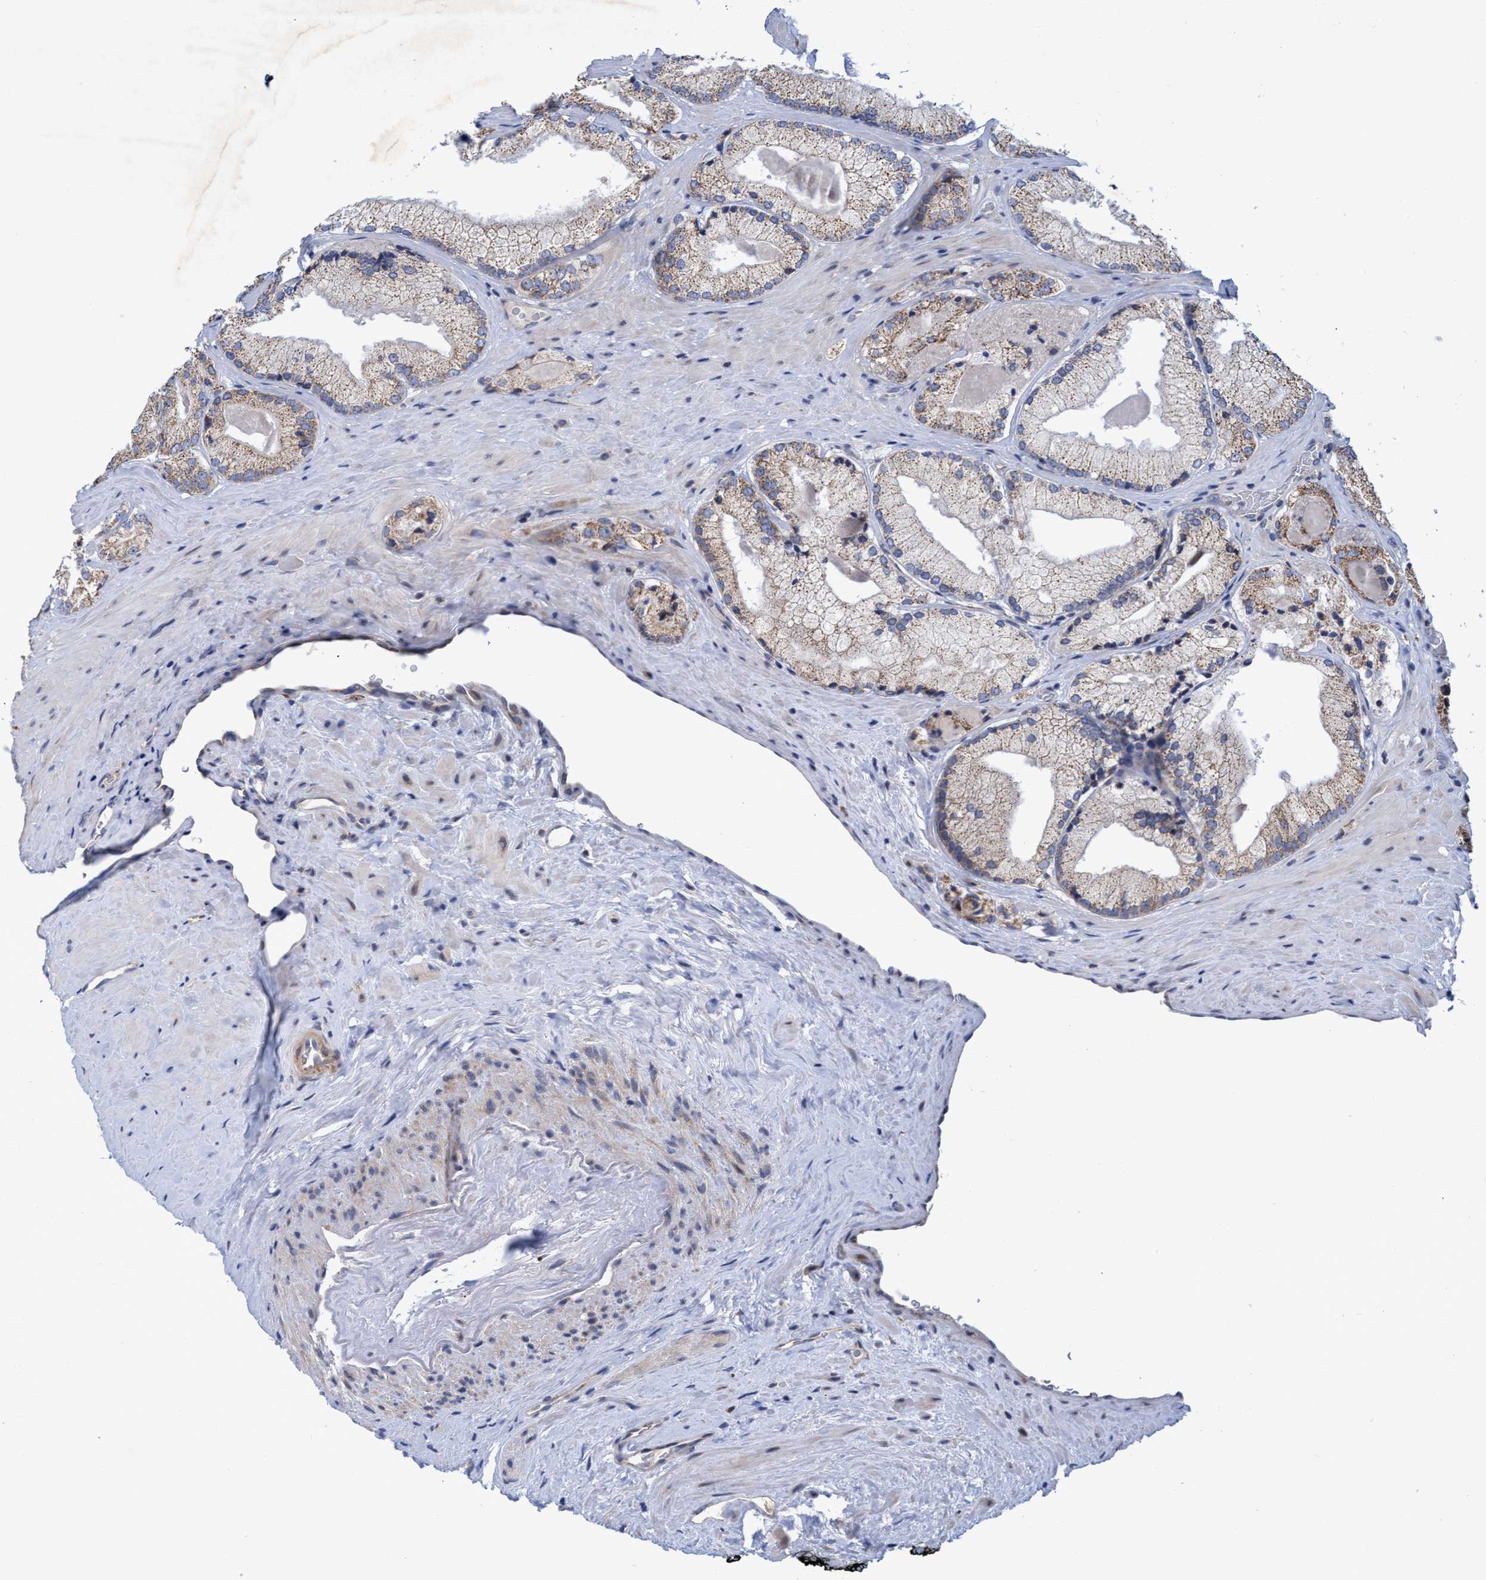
{"staining": {"intensity": "weak", "quantity": ">75%", "location": "cytoplasmic/membranous"}, "tissue": "prostate cancer", "cell_type": "Tumor cells", "image_type": "cancer", "snomed": [{"axis": "morphology", "description": "Adenocarcinoma, Low grade"}, {"axis": "topography", "description": "Prostate"}], "caption": "Protein staining of prostate low-grade adenocarcinoma tissue shows weak cytoplasmic/membranous expression in approximately >75% of tumor cells. The protein is shown in brown color, while the nuclei are stained blue.", "gene": "NAT16", "patient": {"sex": "male", "age": 65}}